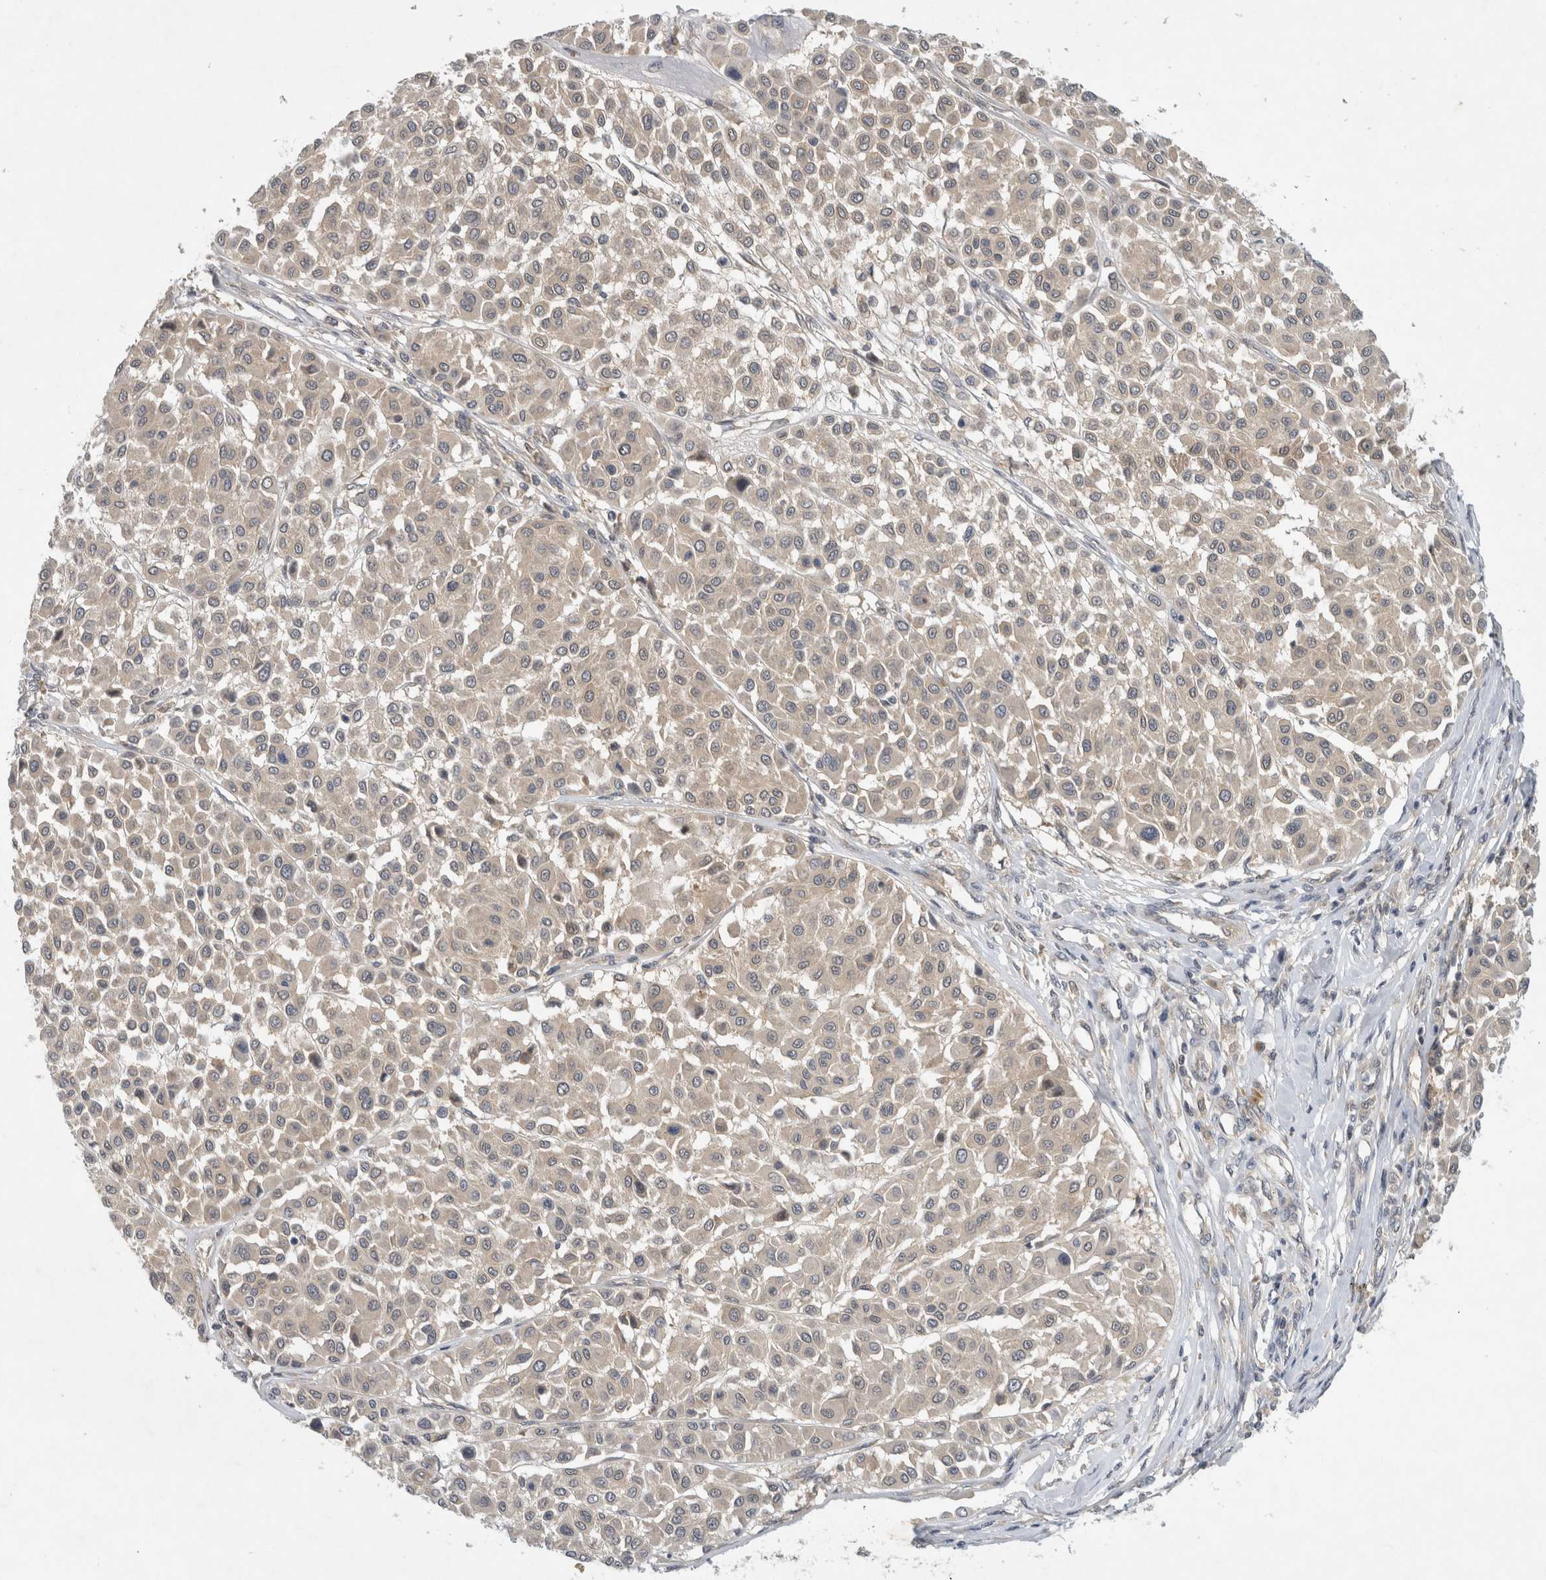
{"staining": {"intensity": "weak", "quantity": "25%-75%", "location": "cytoplasmic/membranous"}, "tissue": "melanoma", "cell_type": "Tumor cells", "image_type": "cancer", "snomed": [{"axis": "morphology", "description": "Malignant melanoma, Metastatic site"}, {"axis": "topography", "description": "Soft tissue"}], "caption": "The immunohistochemical stain labels weak cytoplasmic/membranous positivity in tumor cells of melanoma tissue.", "gene": "AASDHPPT", "patient": {"sex": "male", "age": 41}}